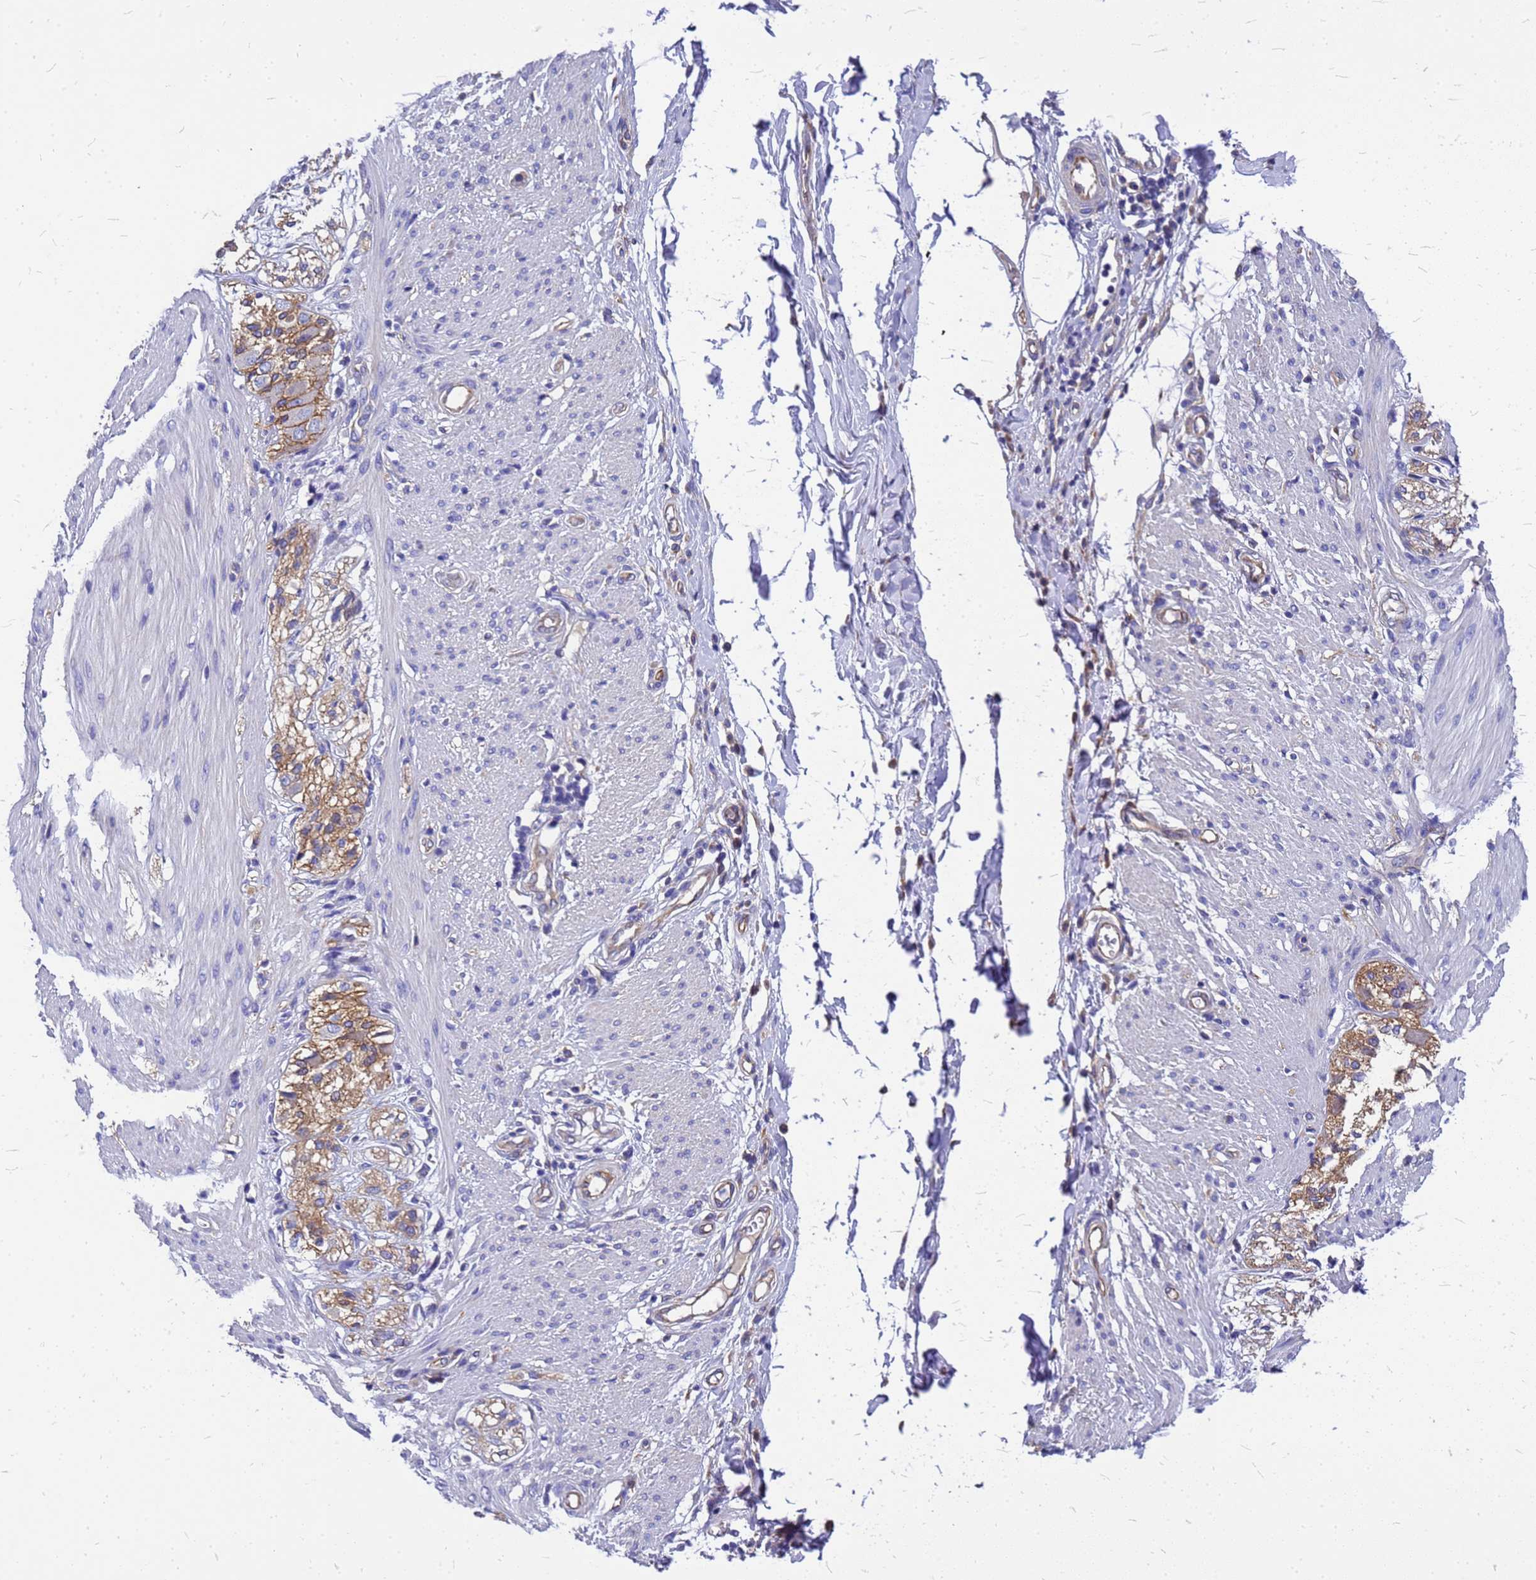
{"staining": {"intensity": "negative", "quantity": "none", "location": "none"}, "tissue": "smooth muscle", "cell_type": "Smooth muscle cells", "image_type": "normal", "snomed": [{"axis": "morphology", "description": "Normal tissue, NOS"}, {"axis": "morphology", "description": "Adenocarcinoma, NOS"}, {"axis": "topography", "description": "Colon"}, {"axis": "topography", "description": "Peripheral nerve tissue"}], "caption": "Micrograph shows no protein positivity in smooth muscle cells of unremarkable smooth muscle.", "gene": "FBXW5", "patient": {"sex": "male", "age": 14}}